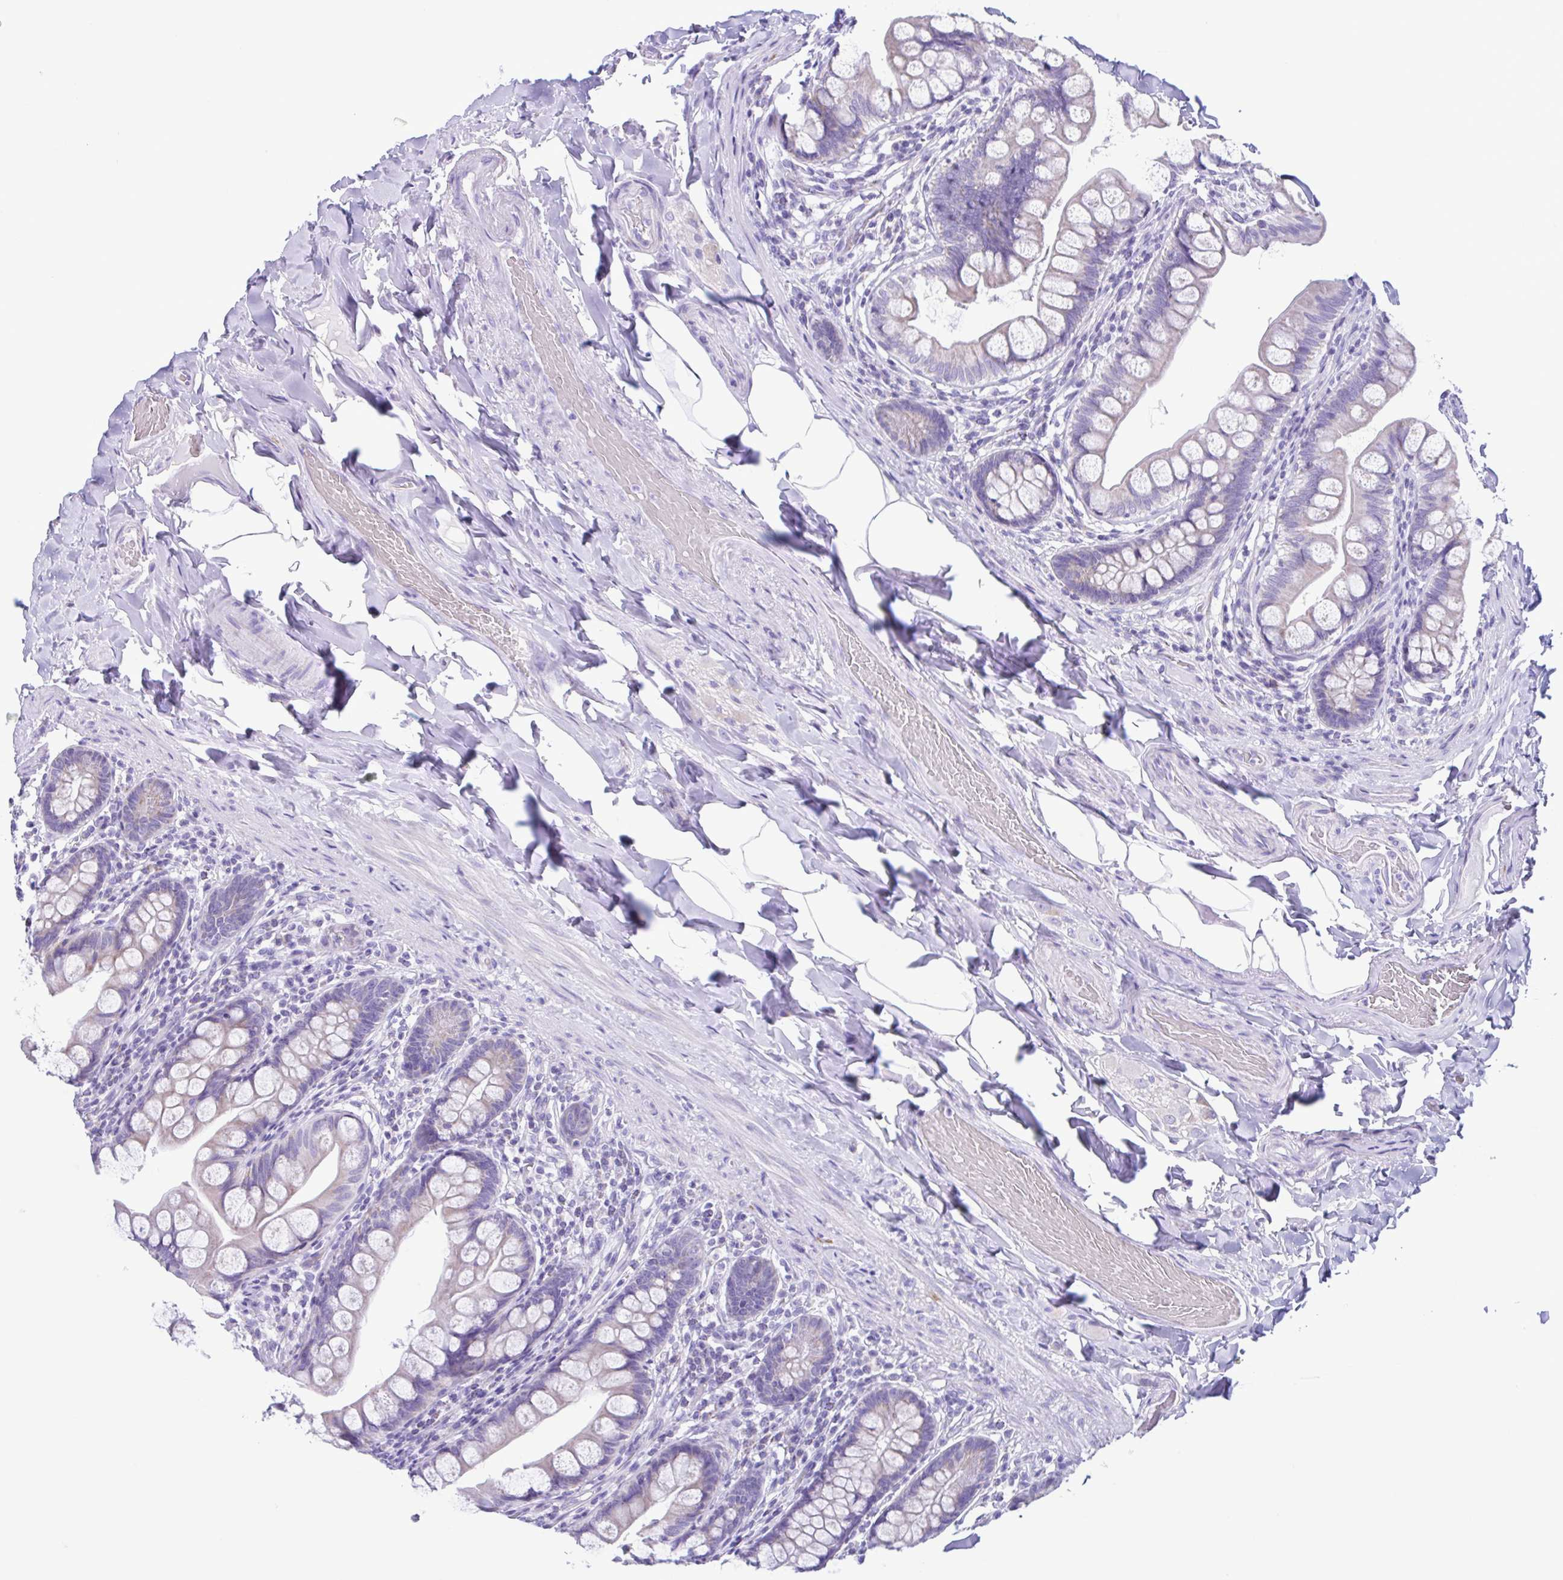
{"staining": {"intensity": "weak", "quantity": ">75%", "location": "cytoplasmic/membranous"}, "tissue": "small intestine", "cell_type": "Glandular cells", "image_type": "normal", "snomed": [{"axis": "morphology", "description": "Normal tissue, NOS"}, {"axis": "topography", "description": "Small intestine"}], "caption": "A high-resolution image shows immunohistochemistry (IHC) staining of unremarkable small intestine, which demonstrates weak cytoplasmic/membranous staining in approximately >75% of glandular cells. (DAB (3,3'-diaminobenzidine) IHC, brown staining for protein, blue staining for nuclei).", "gene": "ACTRT3", "patient": {"sex": "male", "age": 70}}